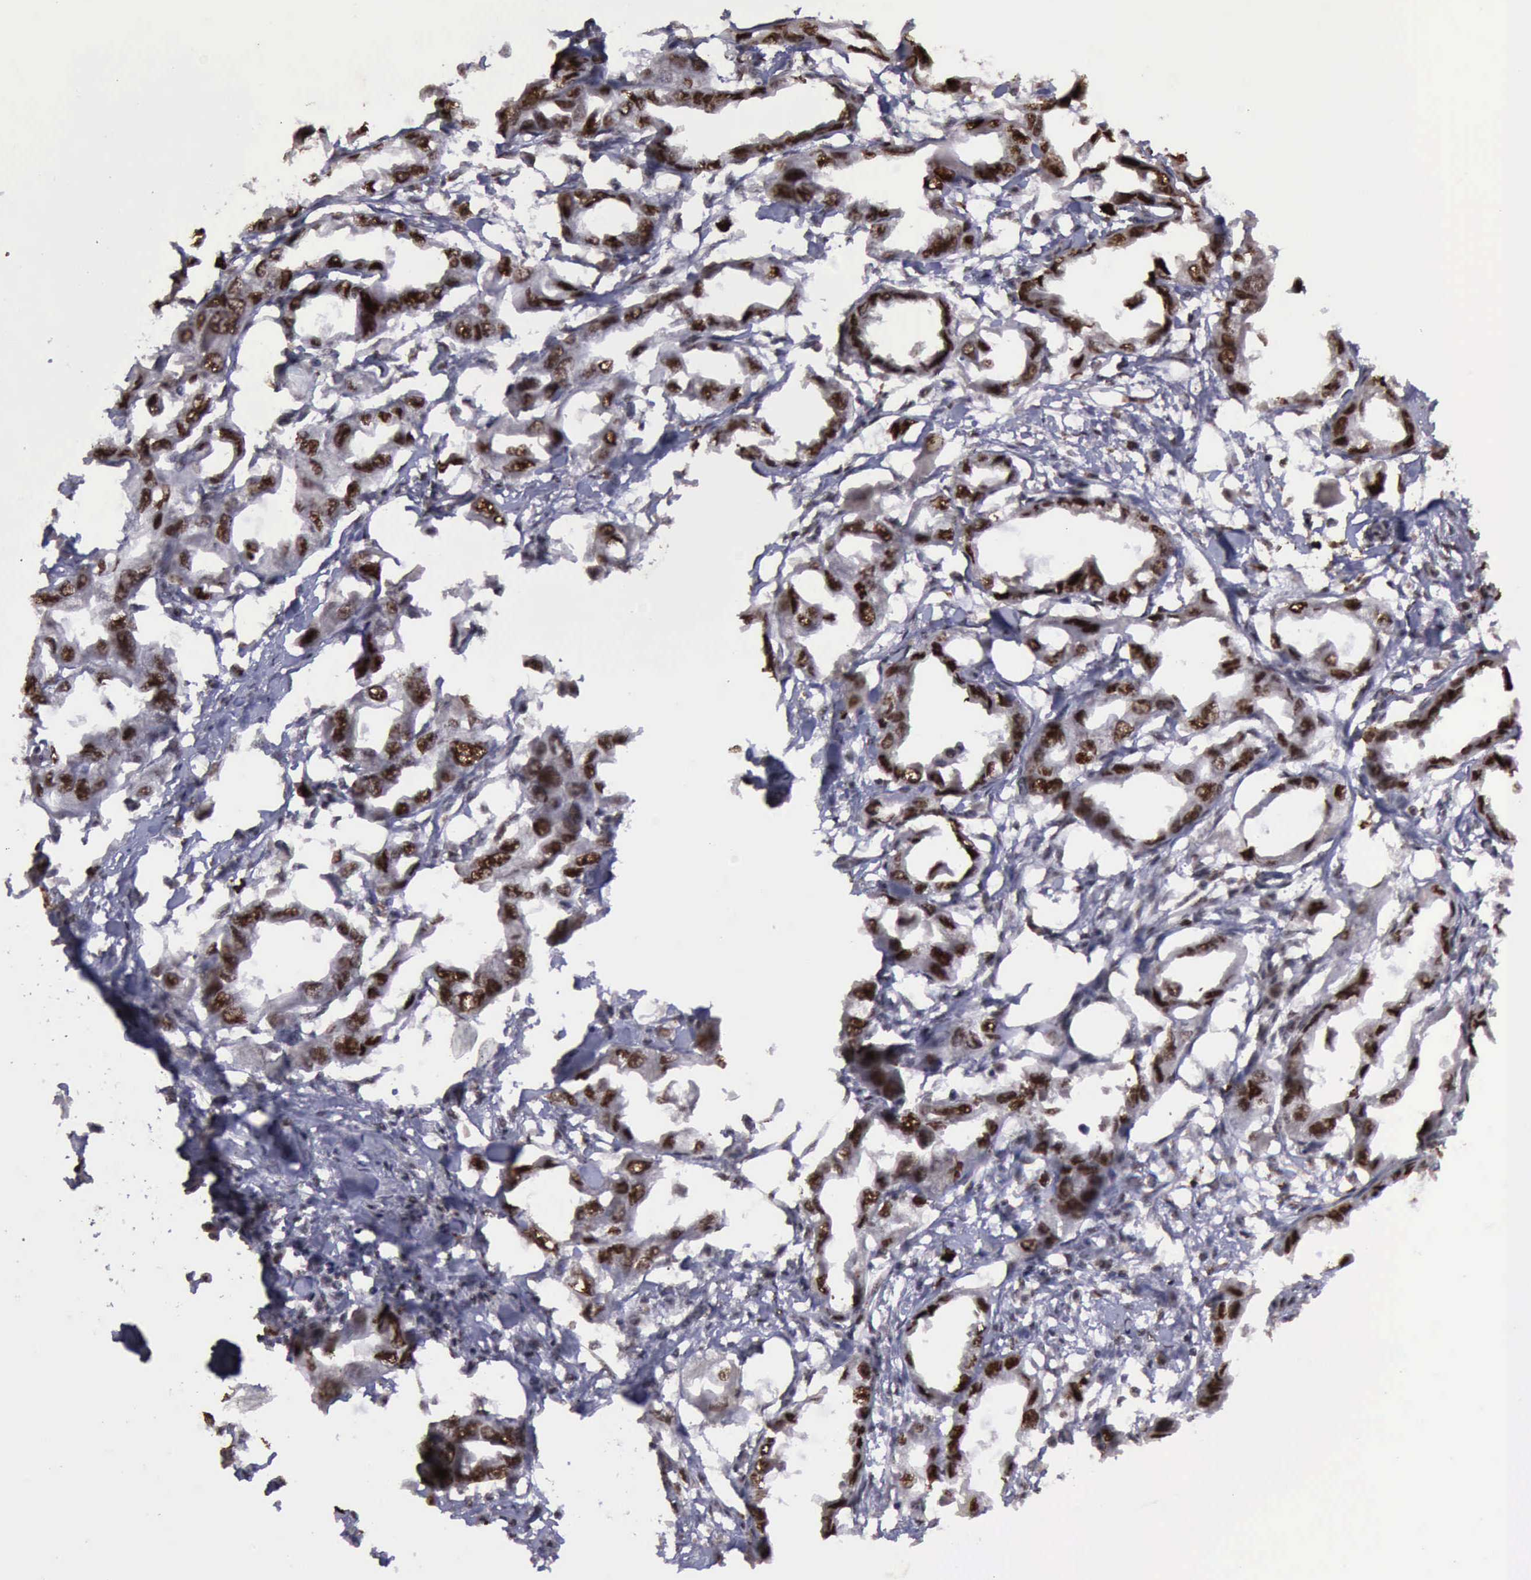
{"staining": {"intensity": "strong", "quantity": ">75%", "location": "cytoplasmic/membranous,nuclear"}, "tissue": "endometrial cancer", "cell_type": "Tumor cells", "image_type": "cancer", "snomed": [{"axis": "morphology", "description": "Adenocarcinoma, NOS"}, {"axis": "topography", "description": "Endometrium"}], "caption": "A high amount of strong cytoplasmic/membranous and nuclear expression is appreciated in approximately >75% of tumor cells in adenocarcinoma (endometrial) tissue.", "gene": "TRMT2A", "patient": {"sex": "female", "age": 67}}